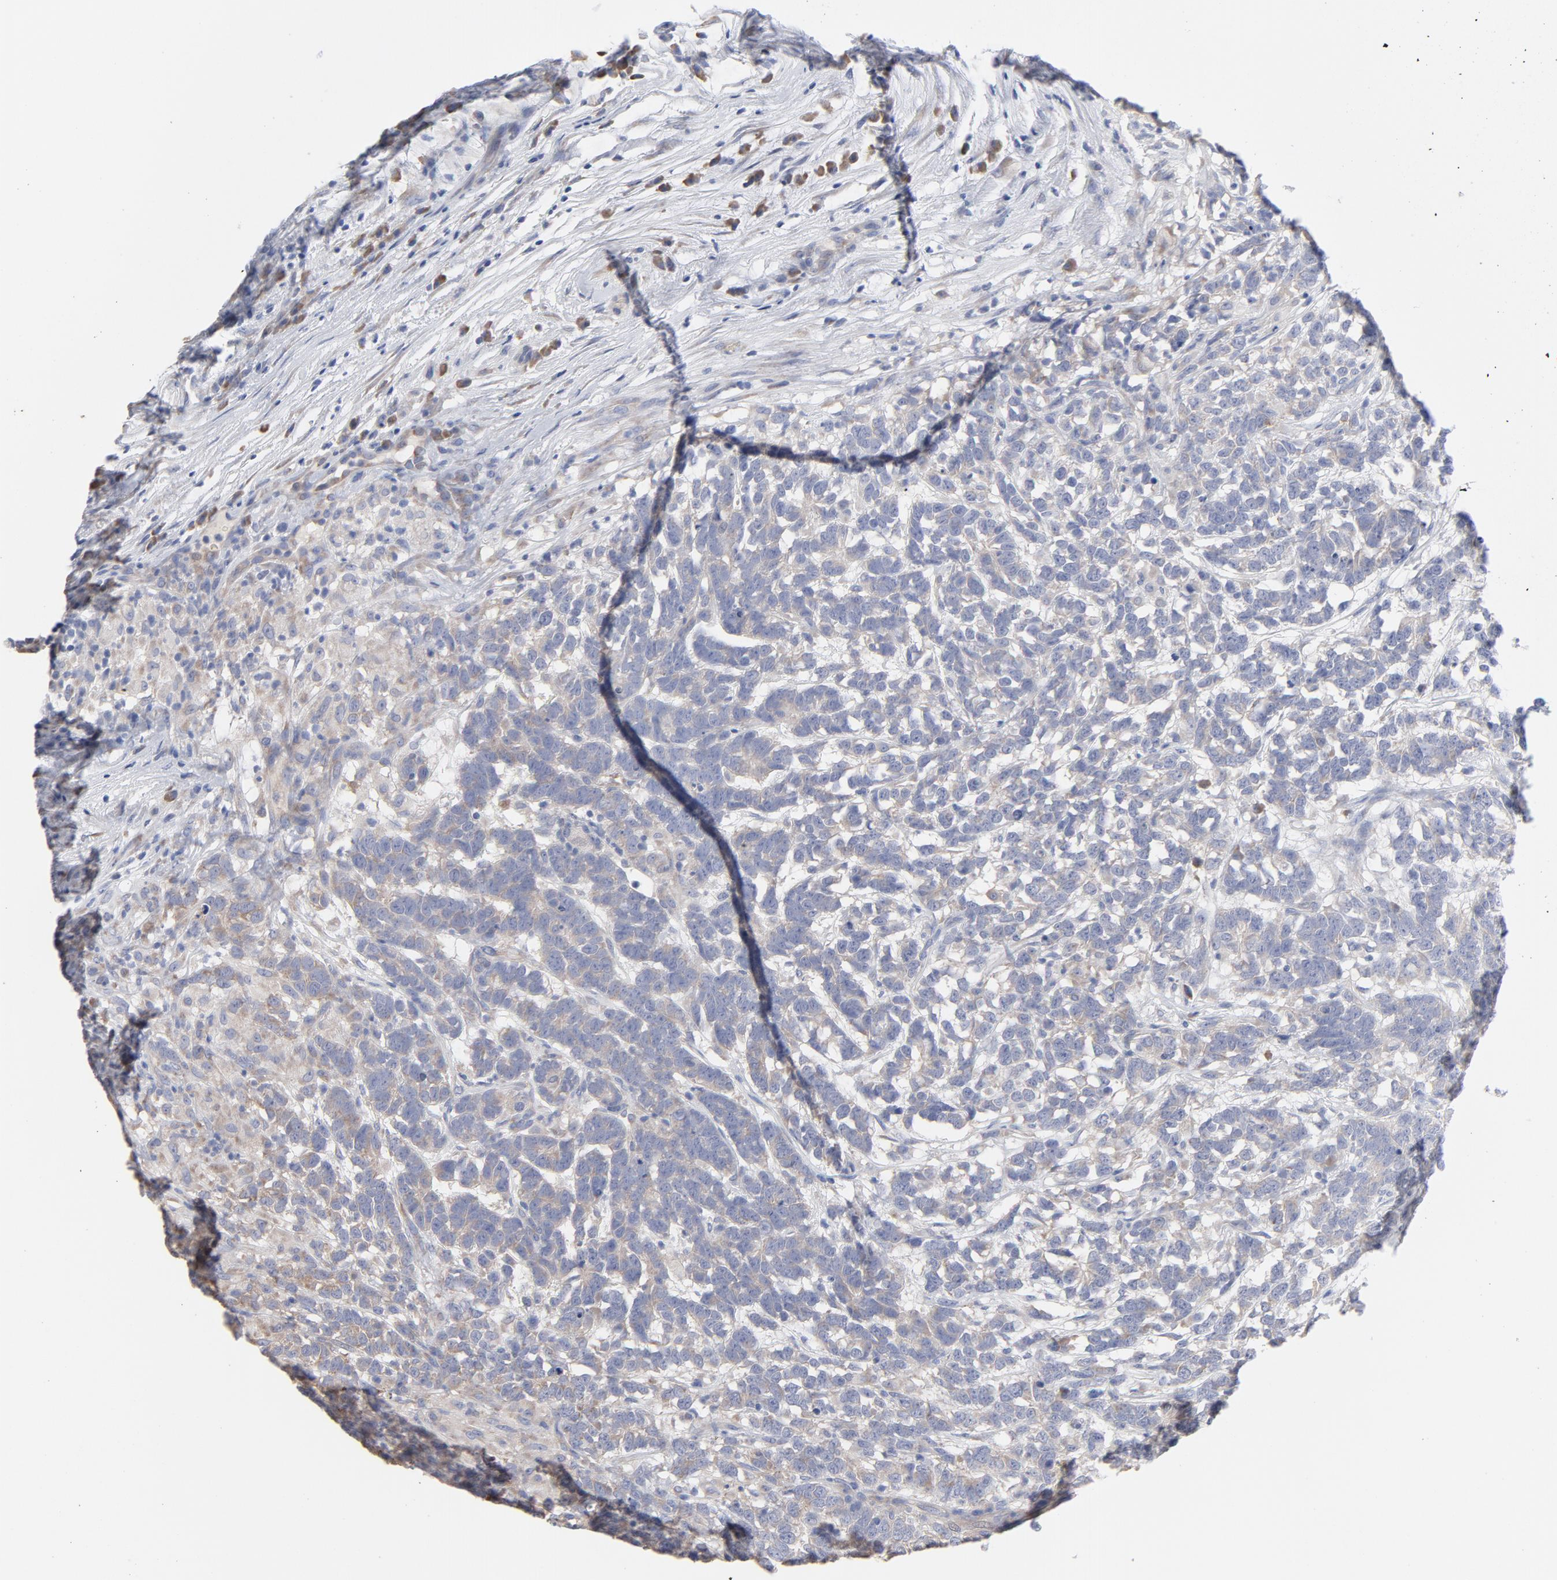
{"staining": {"intensity": "moderate", "quantity": ">75%", "location": "cytoplasmic/membranous"}, "tissue": "testis cancer", "cell_type": "Tumor cells", "image_type": "cancer", "snomed": [{"axis": "morphology", "description": "Carcinoma, Embryonal, NOS"}, {"axis": "topography", "description": "Testis"}], "caption": "Embryonal carcinoma (testis) was stained to show a protein in brown. There is medium levels of moderate cytoplasmic/membranous staining in approximately >75% of tumor cells. (brown staining indicates protein expression, while blue staining denotes nuclei).", "gene": "CPE", "patient": {"sex": "male", "age": 26}}